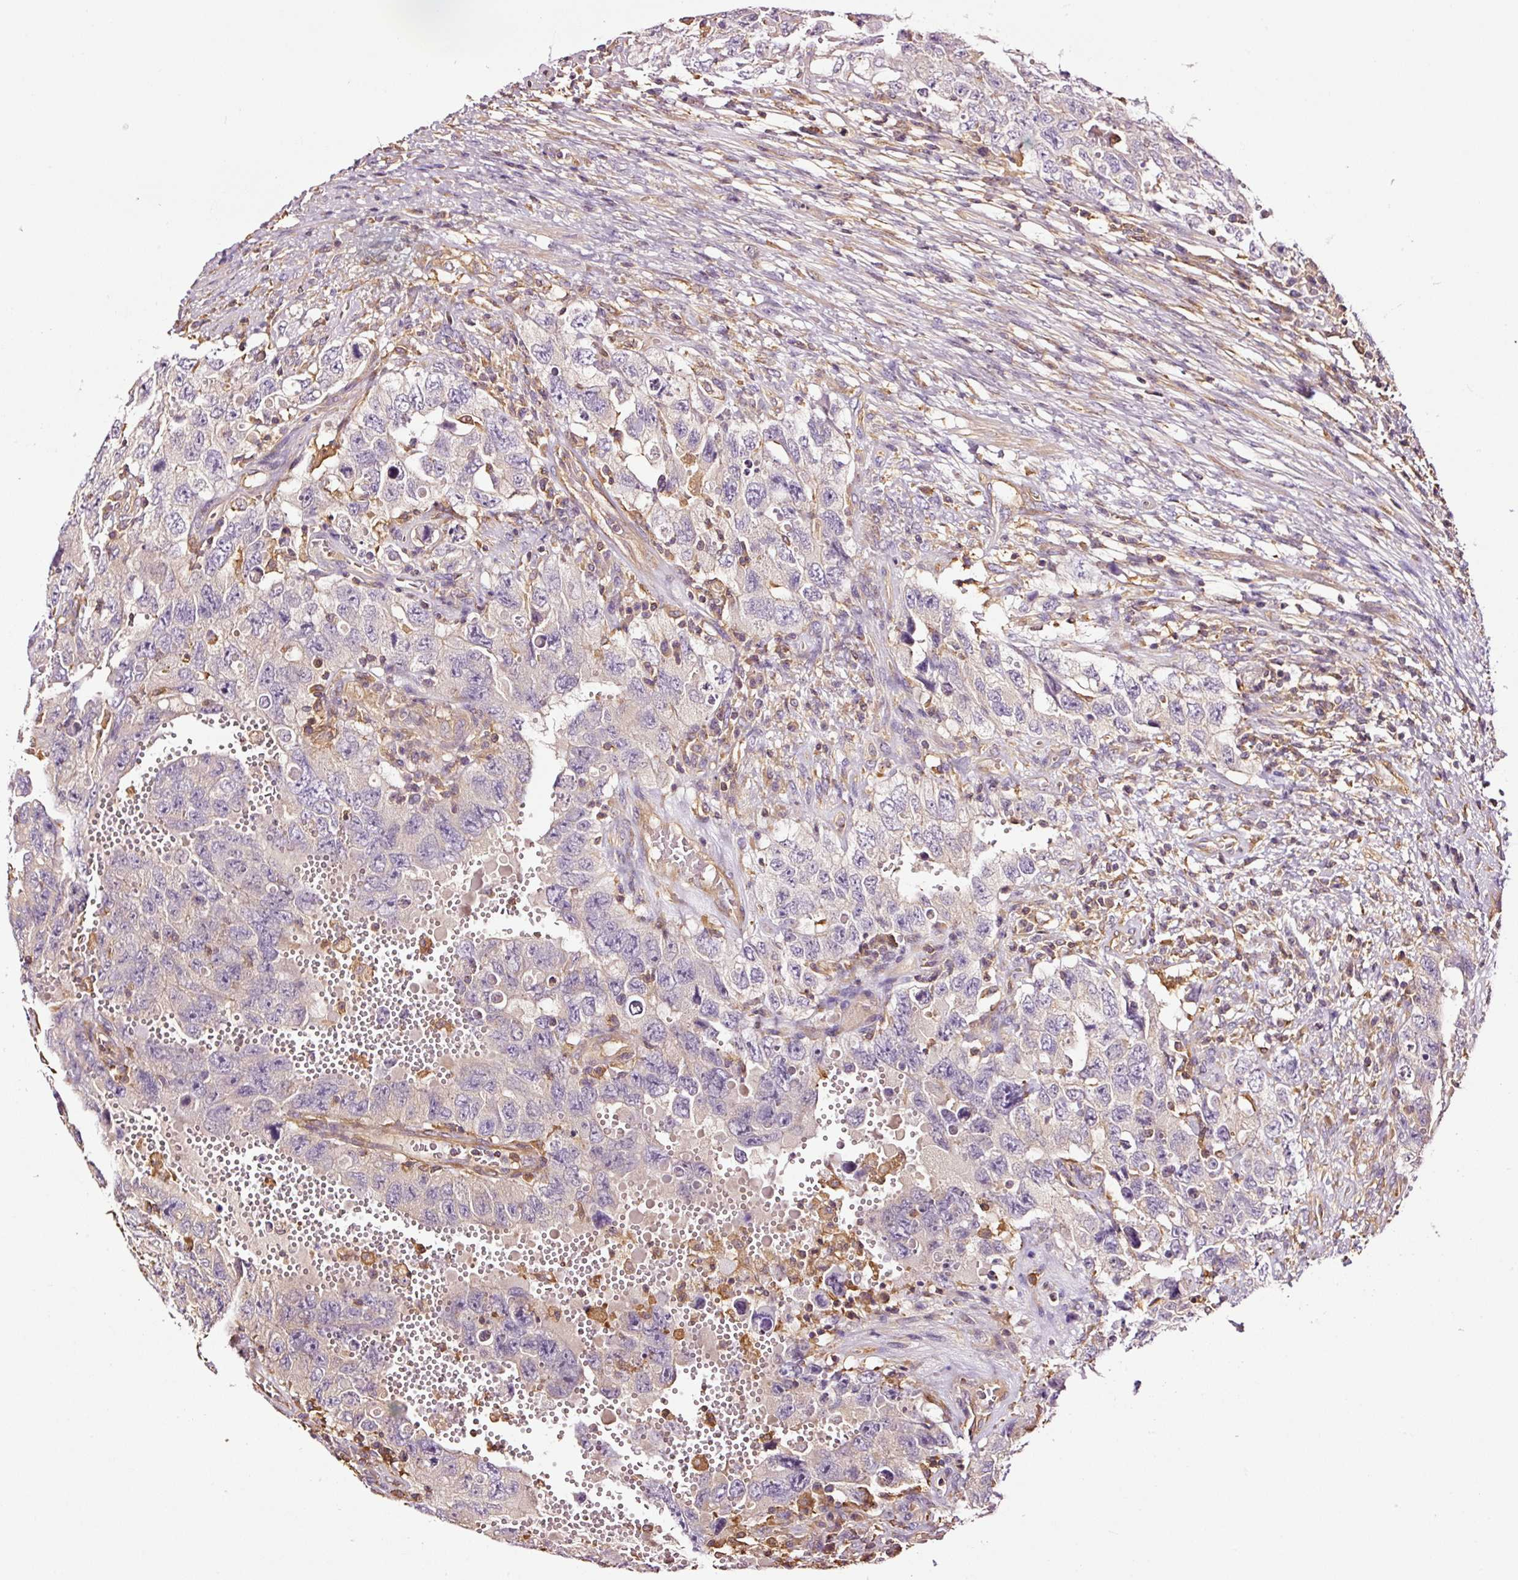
{"staining": {"intensity": "negative", "quantity": "none", "location": "none"}, "tissue": "testis cancer", "cell_type": "Tumor cells", "image_type": "cancer", "snomed": [{"axis": "morphology", "description": "Carcinoma, Embryonal, NOS"}, {"axis": "topography", "description": "Testis"}], "caption": "IHC micrograph of embryonal carcinoma (testis) stained for a protein (brown), which displays no staining in tumor cells. Nuclei are stained in blue.", "gene": "METAP1", "patient": {"sex": "male", "age": 26}}